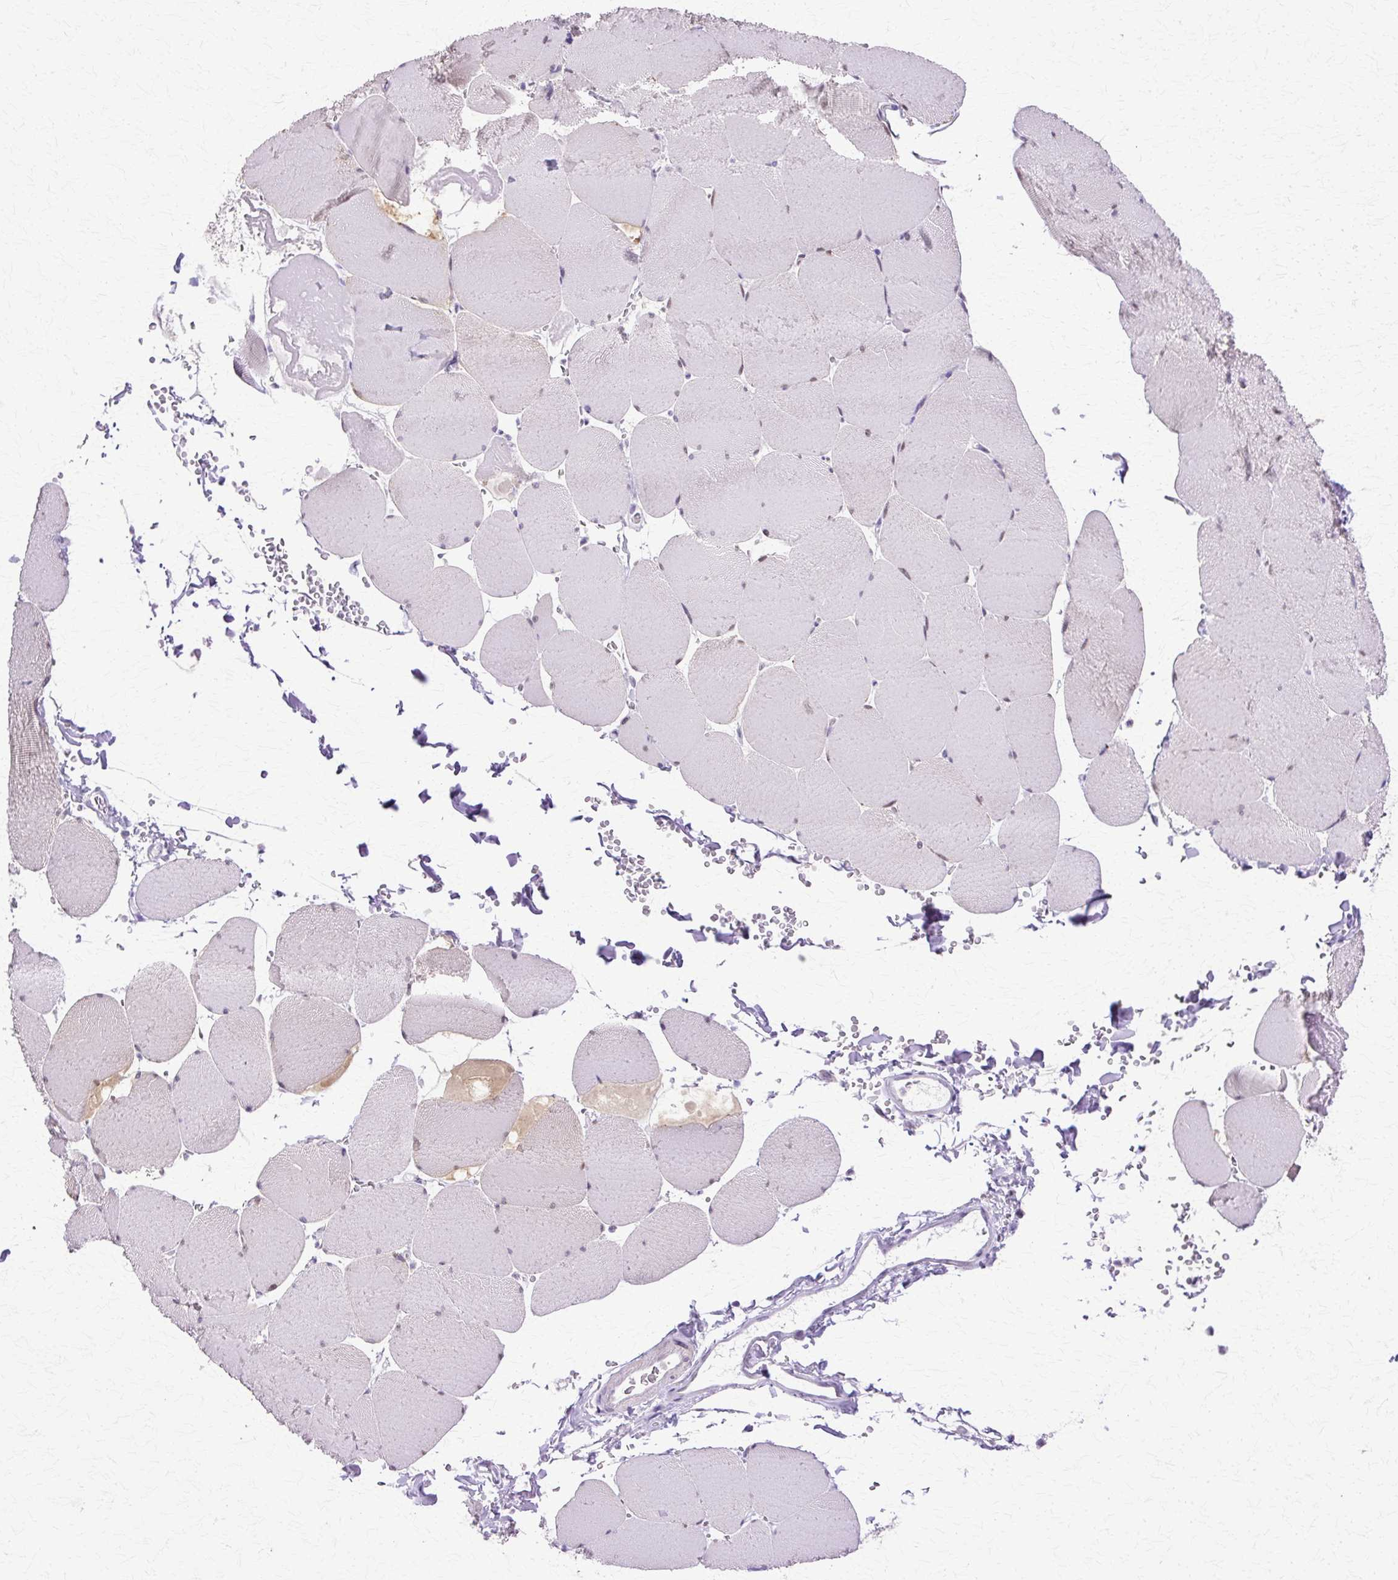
{"staining": {"intensity": "negative", "quantity": "none", "location": "none"}, "tissue": "skeletal muscle", "cell_type": "Myocytes", "image_type": "normal", "snomed": [{"axis": "morphology", "description": "Normal tissue, NOS"}, {"axis": "topography", "description": "Skeletal muscle"}, {"axis": "topography", "description": "Head-Neck"}], "caption": "Myocytes are negative for brown protein staining in unremarkable skeletal muscle. (Stains: DAB IHC with hematoxylin counter stain, Microscopy: brightfield microscopy at high magnification).", "gene": "HSPA1A", "patient": {"sex": "male", "age": 66}}